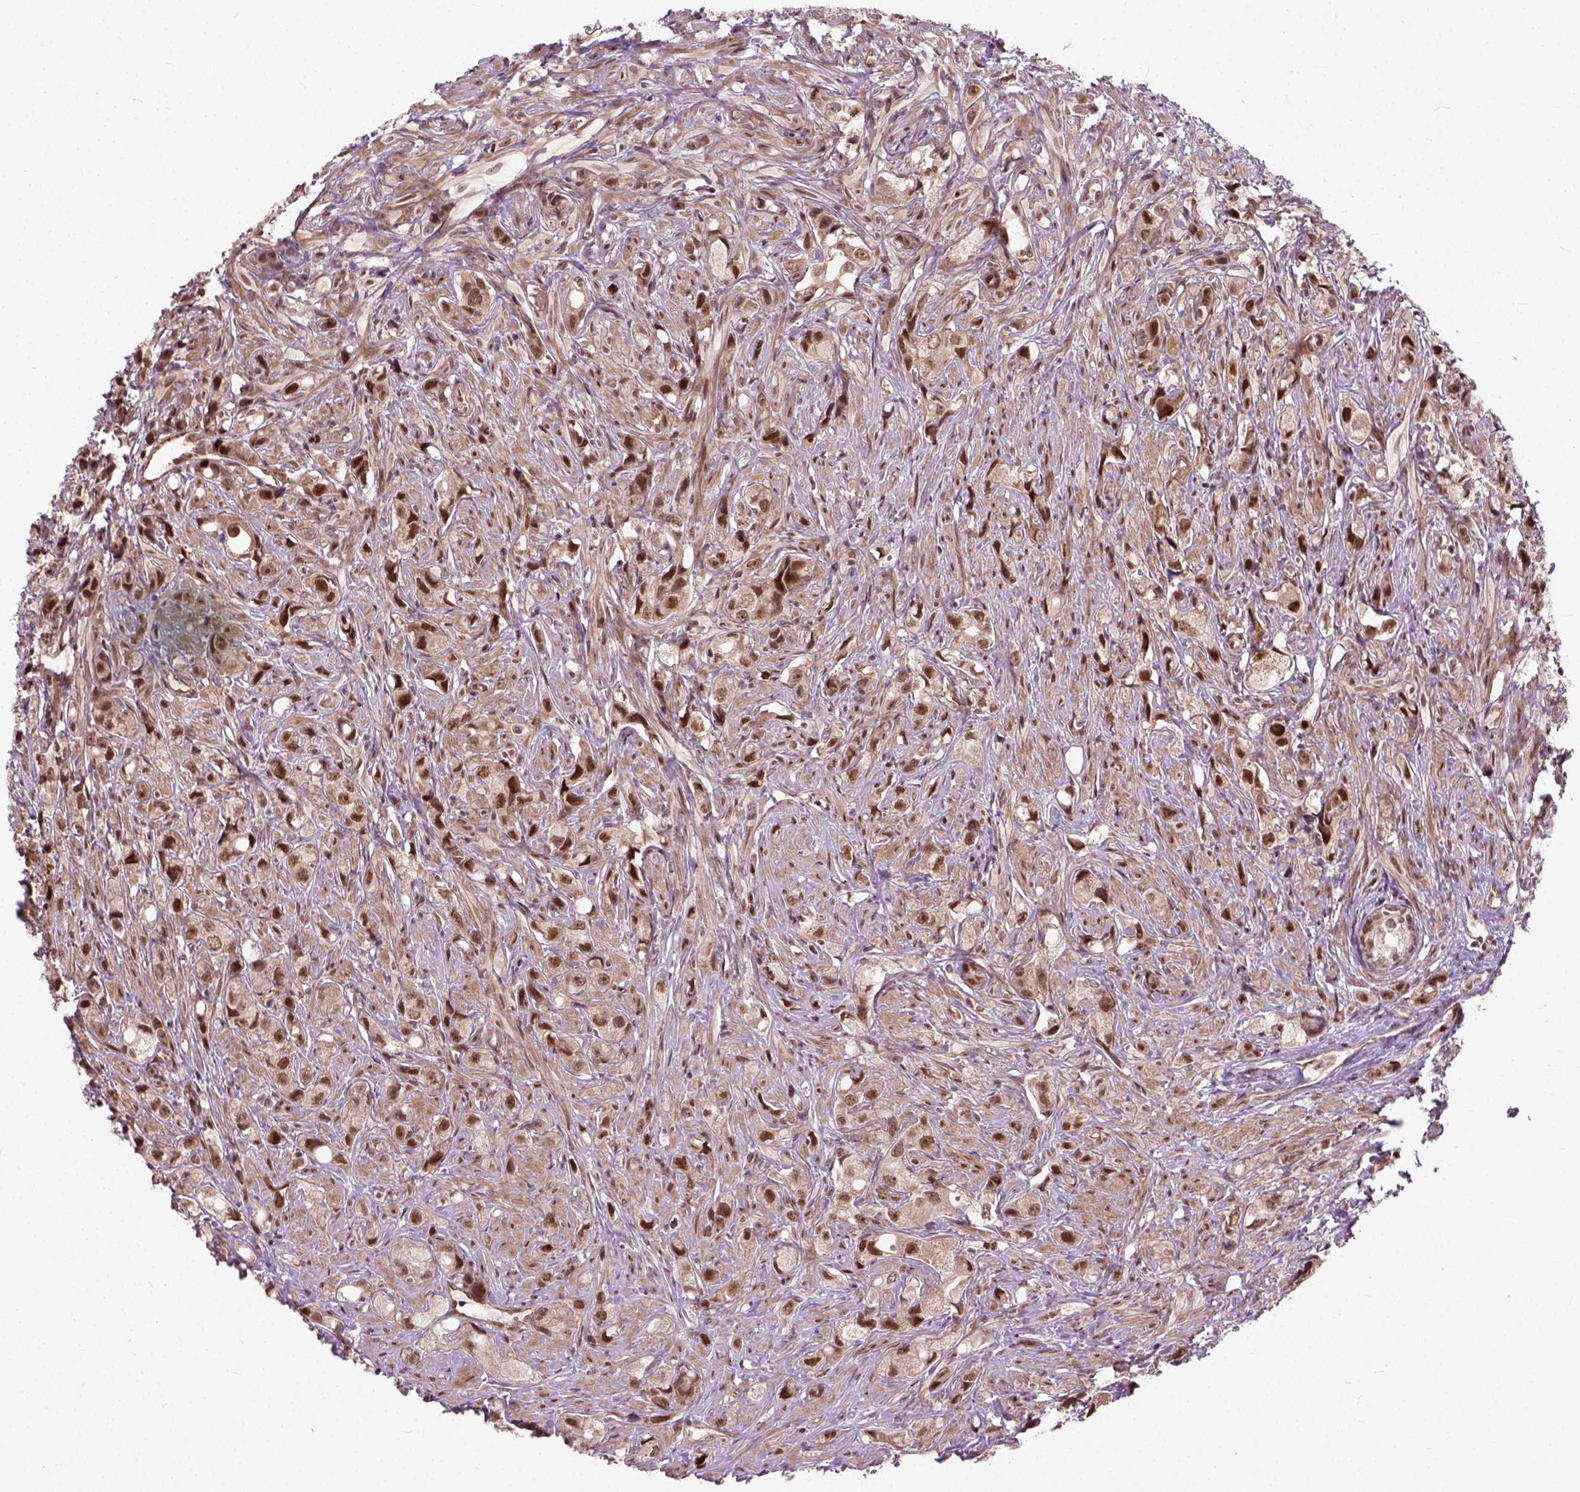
{"staining": {"intensity": "strong", "quantity": "25%-75%", "location": "nuclear"}, "tissue": "prostate cancer", "cell_type": "Tumor cells", "image_type": "cancer", "snomed": [{"axis": "morphology", "description": "Adenocarcinoma, High grade"}, {"axis": "topography", "description": "Prostate"}], "caption": "Protein staining shows strong nuclear positivity in approximately 25%-75% of tumor cells in high-grade adenocarcinoma (prostate).", "gene": "ZNF630", "patient": {"sex": "male", "age": 75}}